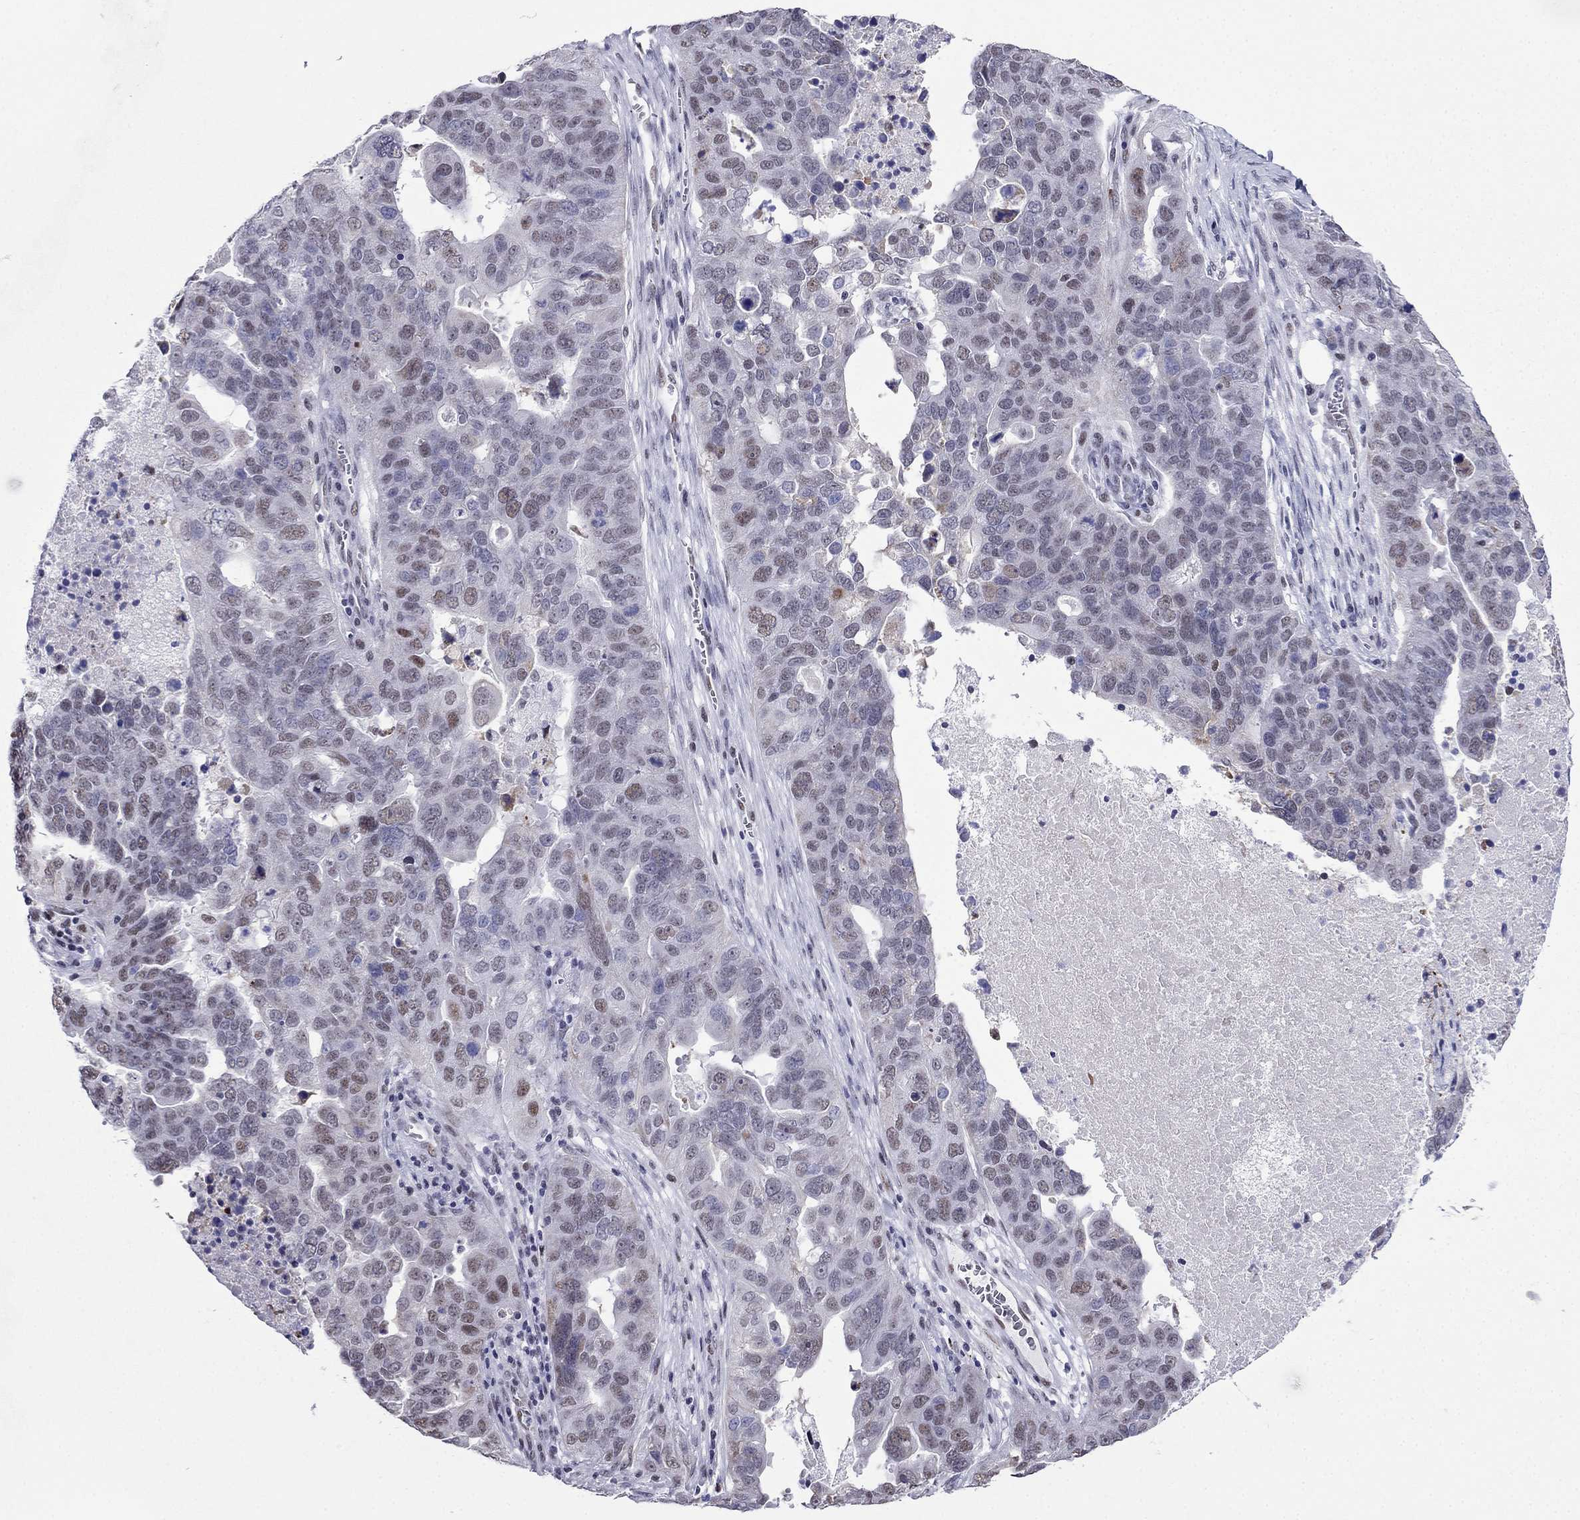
{"staining": {"intensity": "moderate", "quantity": "<25%", "location": "nuclear"}, "tissue": "ovarian cancer", "cell_type": "Tumor cells", "image_type": "cancer", "snomed": [{"axis": "morphology", "description": "Carcinoma, endometroid"}, {"axis": "topography", "description": "Soft tissue"}, {"axis": "topography", "description": "Ovary"}], "caption": "Tumor cells show low levels of moderate nuclear positivity in about <25% of cells in human ovarian cancer.", "gene": "PPM1G", "patient": {"sex": "female", "age": 52}}